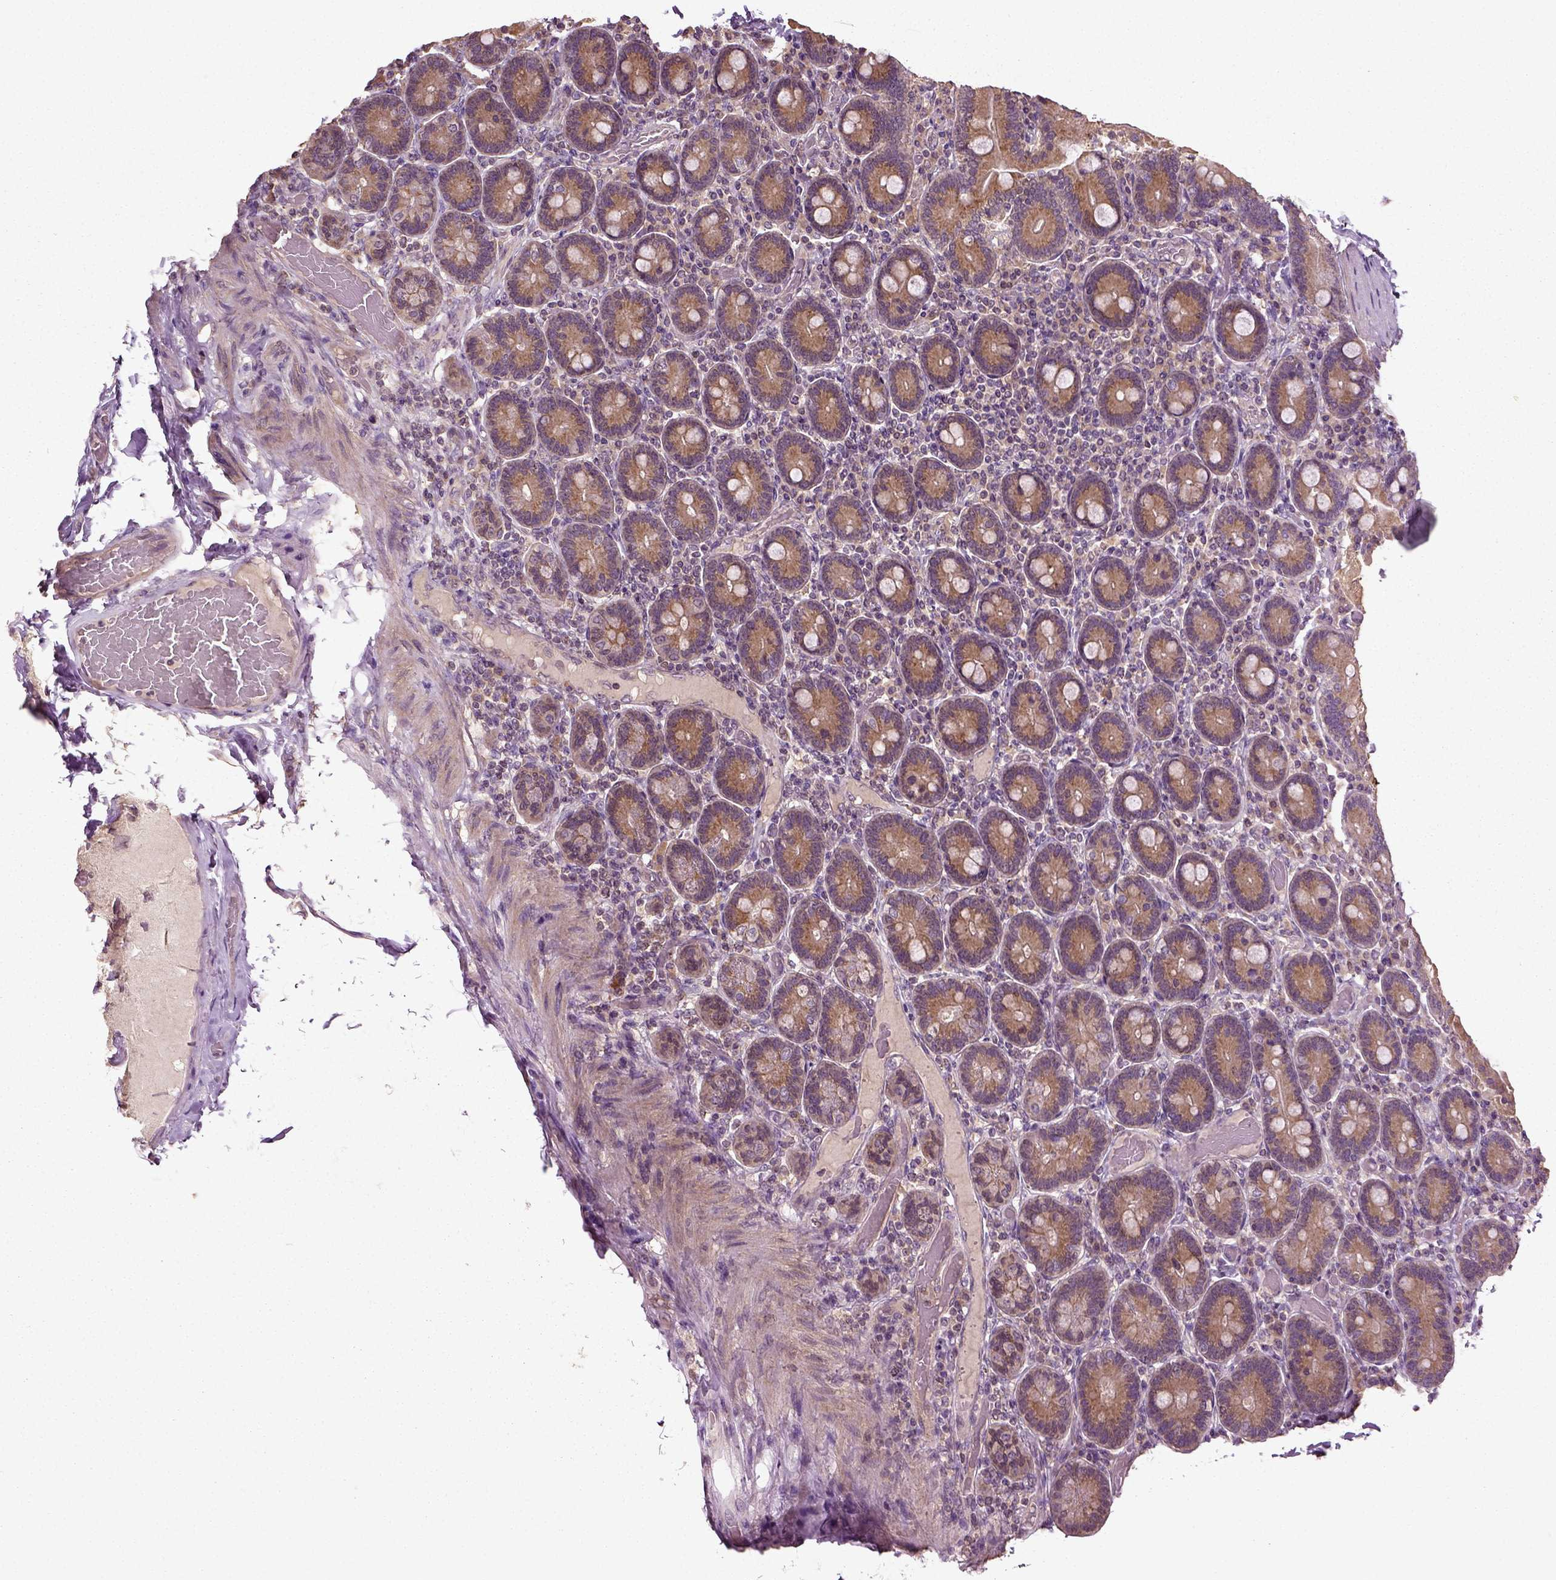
{"staining": {"intensity": "moderate", "quantity": ">75%", "location": "cytoplasmic/membranous"}, "tissue": "duodenum", "cell_type": "Glandular cells", "image_type": "normal", "snomed": [{"axis": "morphology", "description": "Normal tissue, NOS"}, {"axis": "topography", "description": "Duodenum"}], "caption": "Duodenum stained with DAB immunohistochemistry (IHC) exhibits medium levels of moderate cytoplasmic/membranous staining in about >75% of glandular cells. The staining is performed using DAB brown chromogen to label protein expression. The nuclei are counter-stained blue using hematoxylin.", "gene": "ERV3", "patient": {"sex": "female", "age": 62}}